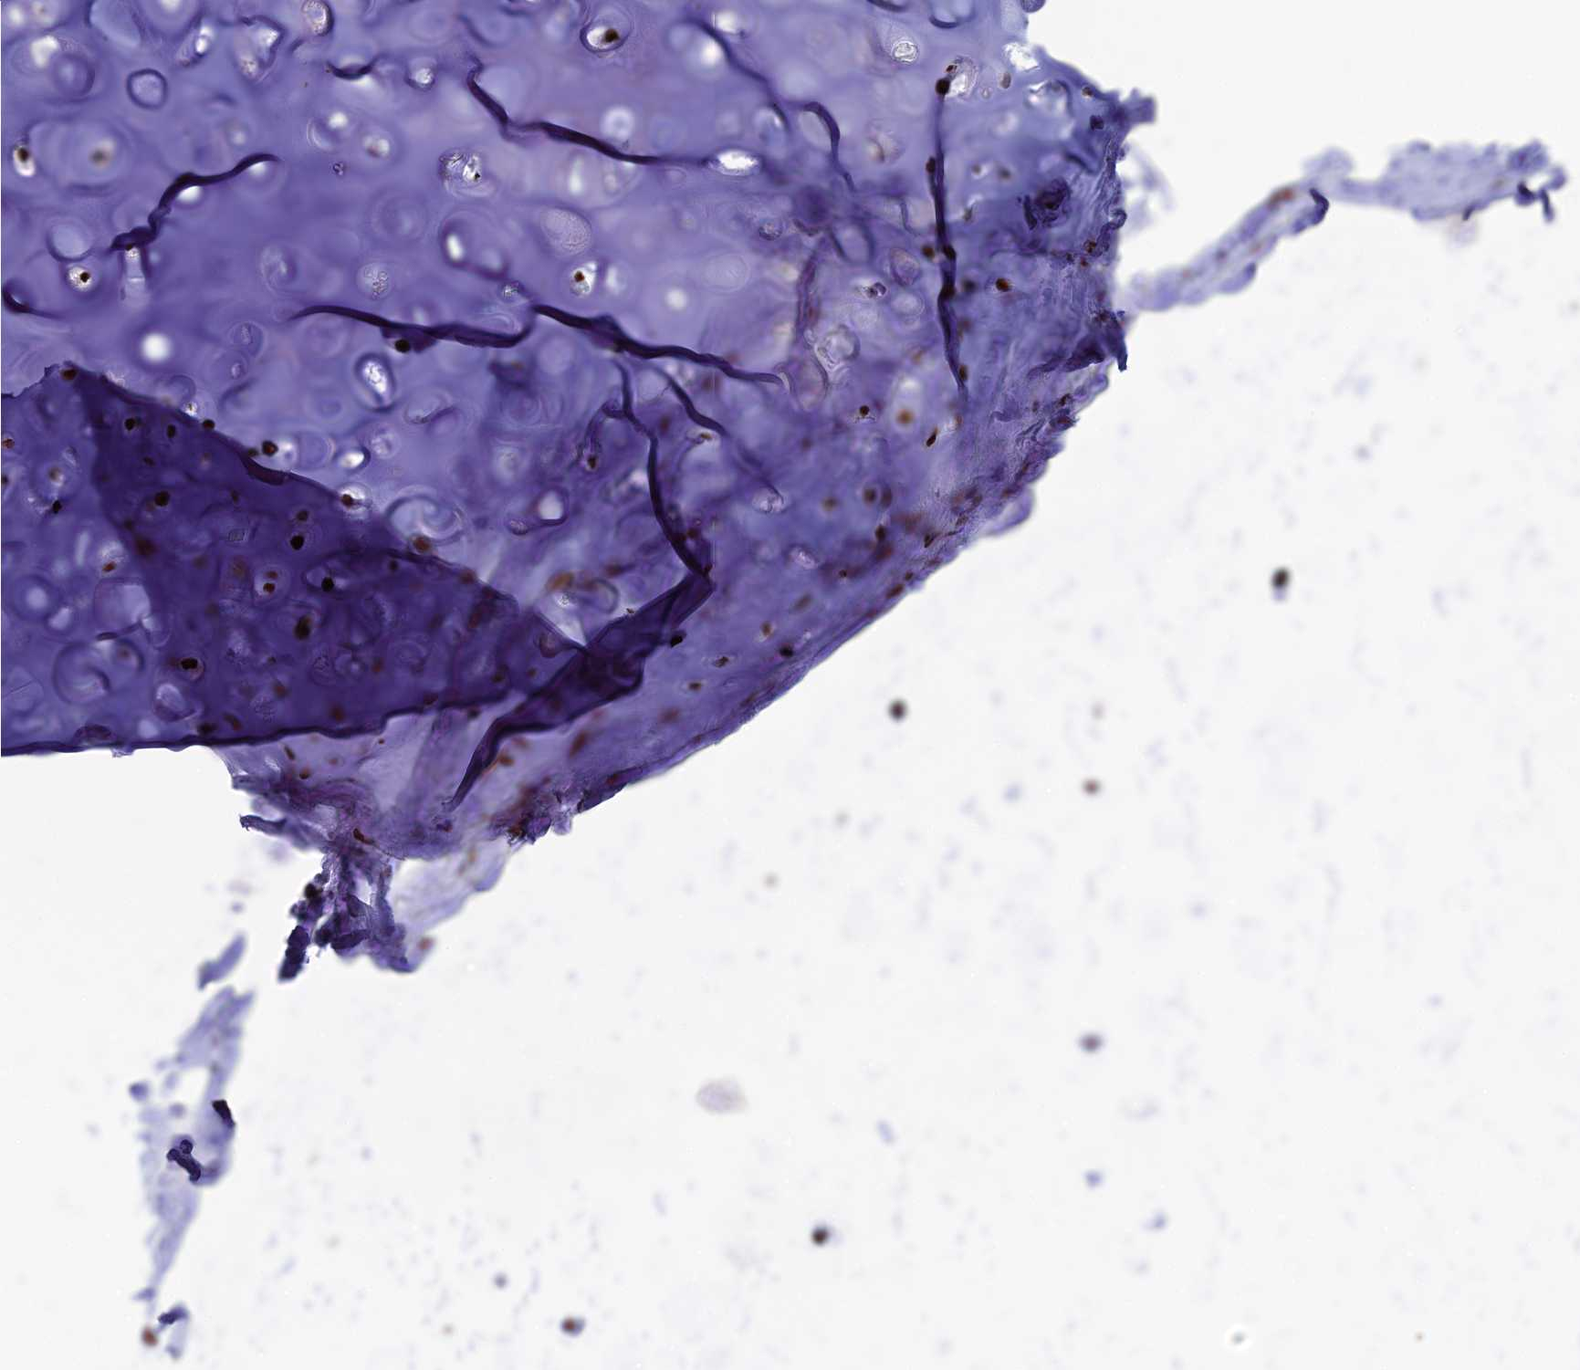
{"staining": {"intensity": "strong", "quantity": ">75%", "location": "nuclear"}, "tissue": "soft tissue", "cell_type": "Chondrocytes", "image_type": "normal", "snomed": [{"axis": "morphology", "description": "Normal tissue, NOS"}, {"axis": "topography", "description": "Lymph node"}, {"axis": "topography", "description": "Cartilage tissue"}, {"axis": "topography", "description": "Bronchus"}], "caption": "Protein expression analysis of benign soft tissue displays strong nuclear staining in about >75% of chondrocytes. (DAB (3,3'-diaminobenzidine) IHC, brown staining for protein, blue staining for nuclei).", "gene": "BTBD3", "patient": {"sex": "male", "age": 63}}